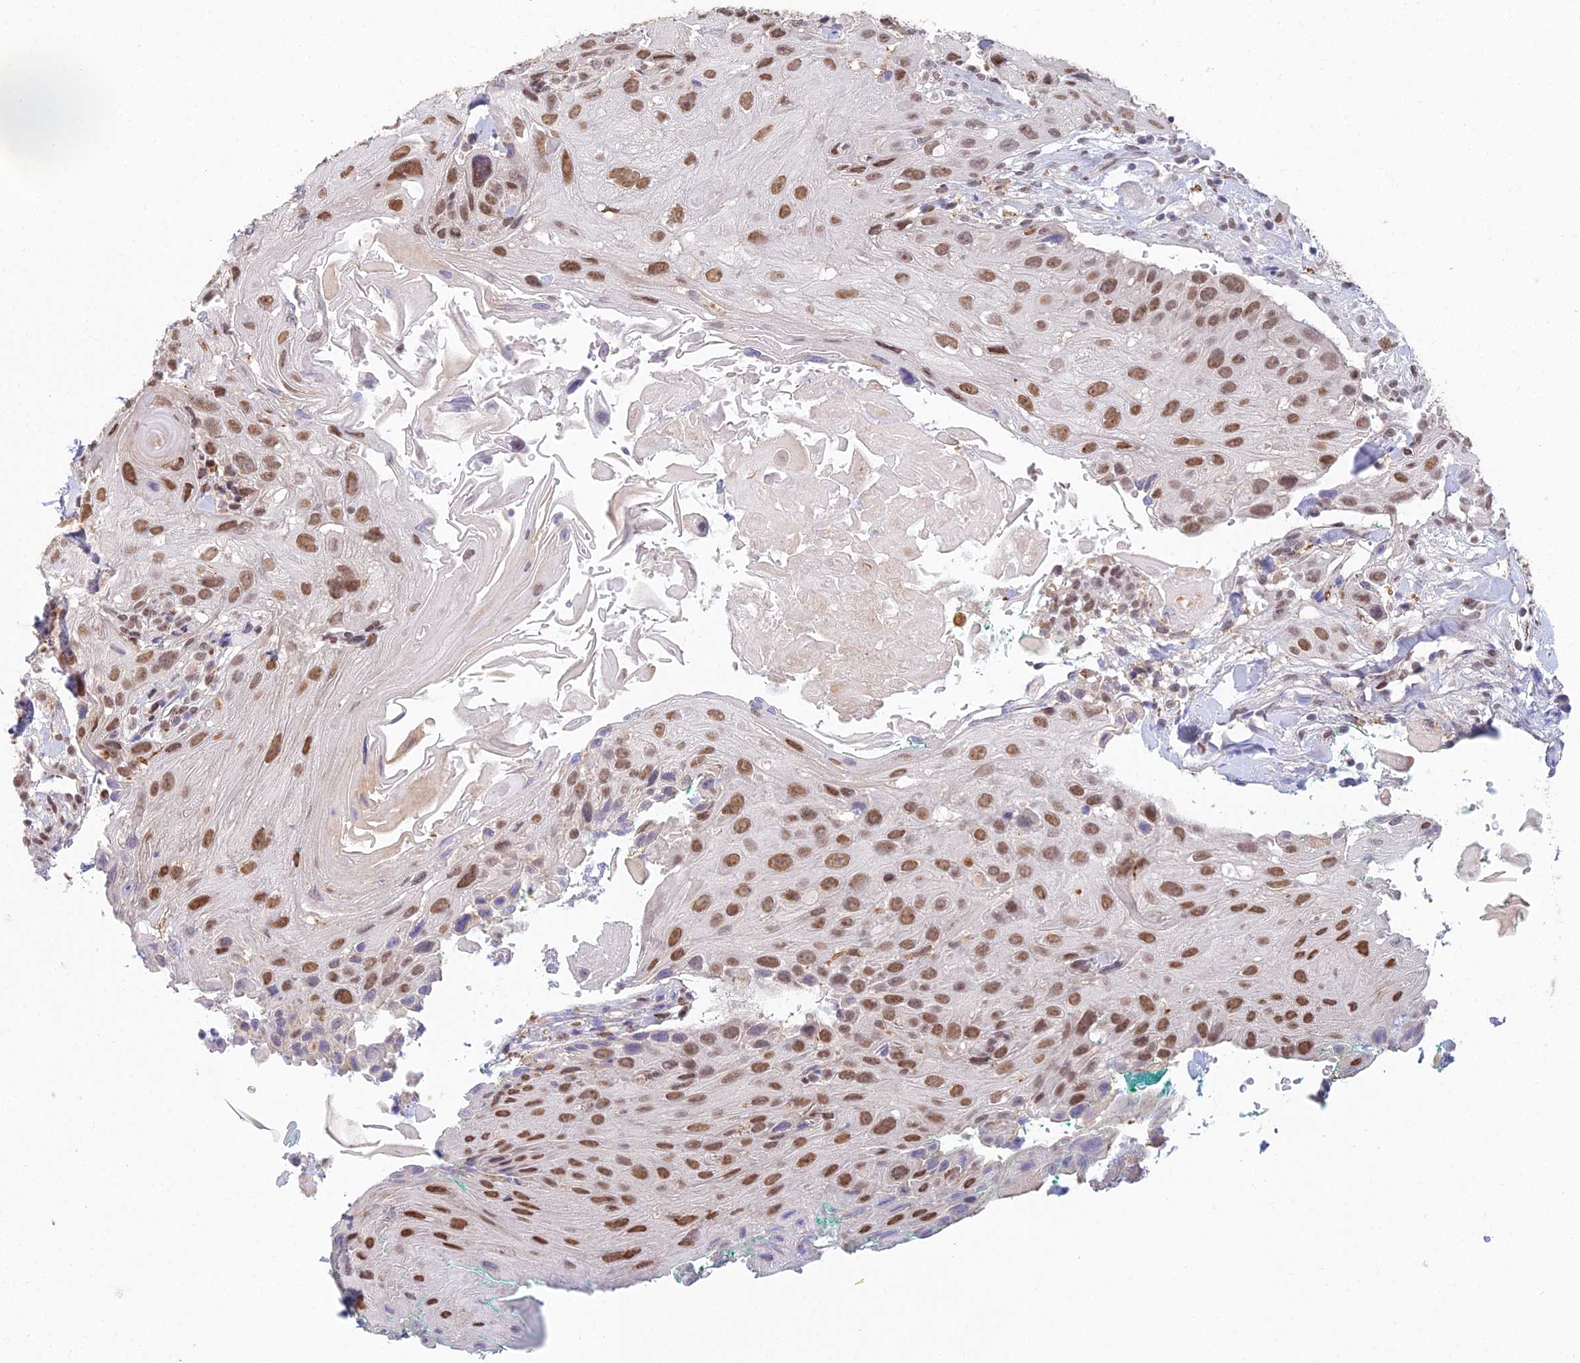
{"staining": {"intensity": "moderate", "quantity": ">75%", "location": "nuclear"}, "tissue": "head and neck cancer", "cell_type": "Tumor cells", "image_type": "cancer", "snomed": [{"axis": "morphology", "description": "Squamous cell carcinoma, NOS"}, {"axis": "topography", "description": "Head-Neck"}], "caption": "Immunohistochemical staining of head and neck cancer (squamous cell carcinoma) exhibits moderate nuclear protein staining in approximately >75% of tumor cells. (Stains: DAB (3,3'-diaminobenzidine) in brown, nuclei in blue, Microscopy: brightfield microscopy at high magnification).", "gene": "ABHD17A", "patient": {"sex": "male", "age": 81}}